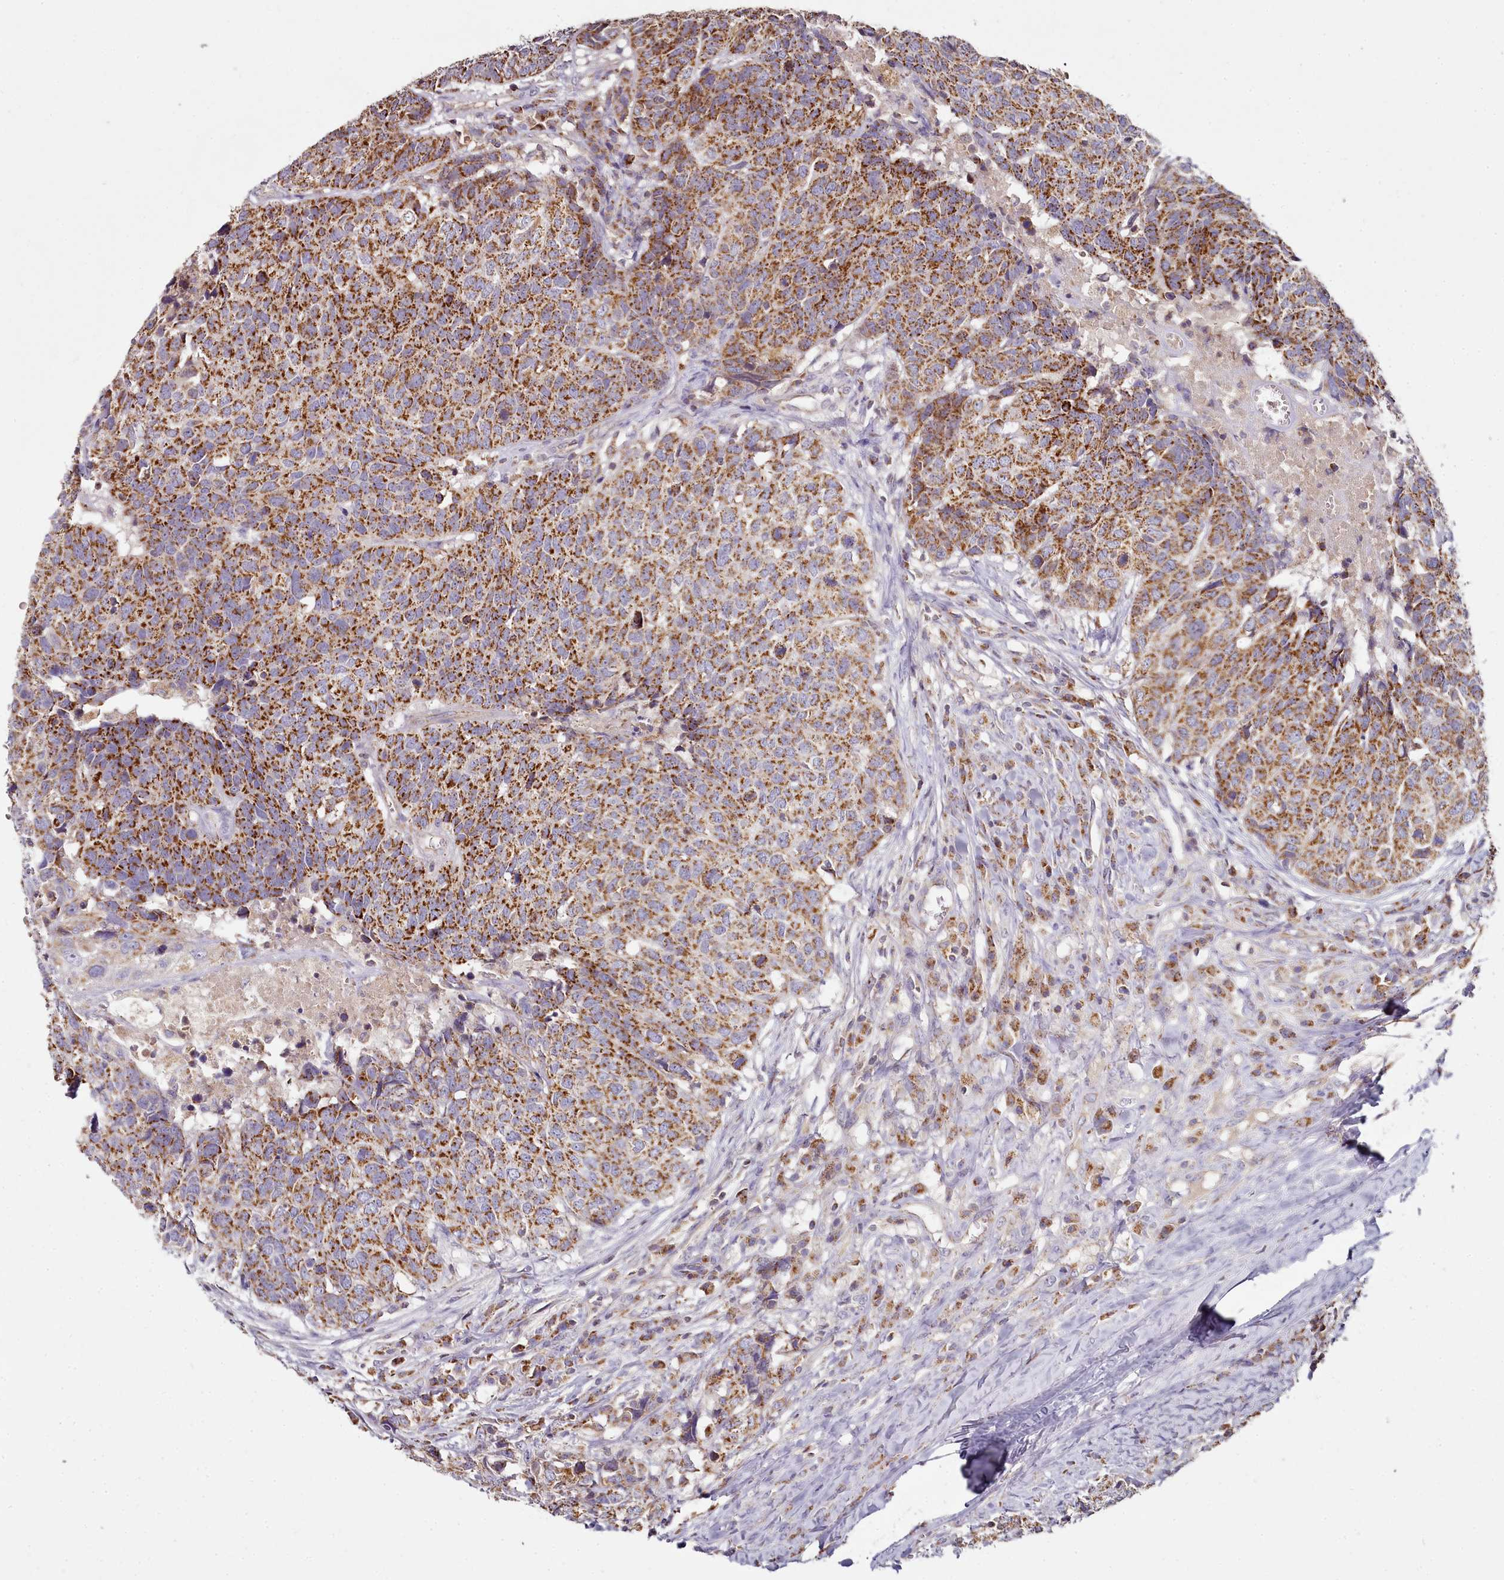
{"staining": {"intensity": "strong", "quantity": ">75%", "location": "cytoplasmic/membranous"}, "tissue": "head and neck cancer", "cell_type": "Tumor cells", "image_type": "cancer", "snomed": [{"axis": "morphology", "description": "Normal tissue, NOS"}, {"axis": "morphology", "description": "Squamous cell carcinoma, NOS"}, {"axis": "topography", "description": "Skeletal muscle"}, {"axis": "topography", "description": "Vascular tissue"}, {"axis": "topography", "description": "Peripheral nerve tissue"}, {"axis": "topography", "description": "Head-Neck"}], "caption": "IHC image of head and neck cancer (squamous cell carcinoma) stained for a protein (brown), which exhibits high levels of strong cytoplasmic/membranous expression in approximately >75% of tumor cells.", "gene": "ACSS1", "patient": {"sex": "male", "age": 66}}